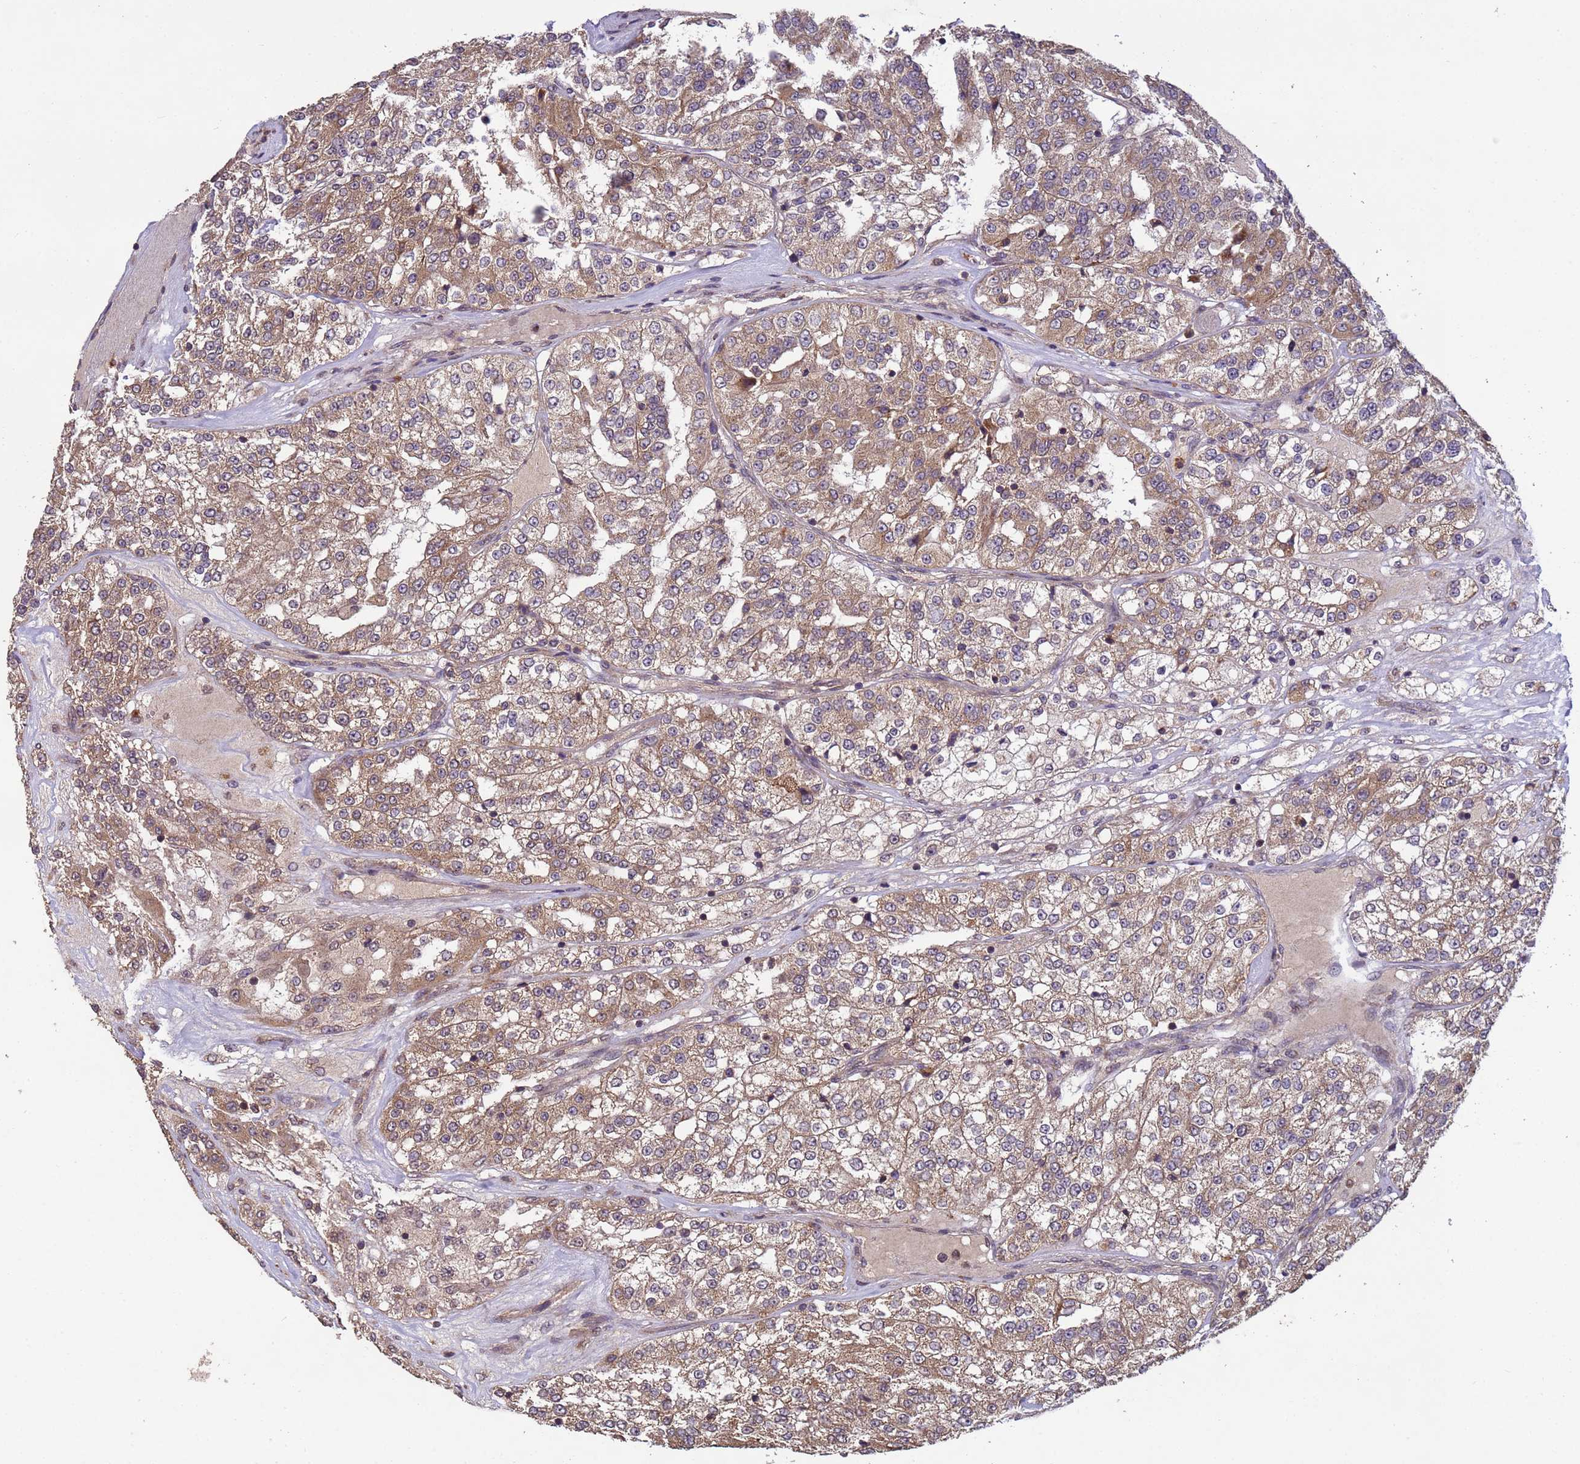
{"staining": {"intensity": "moderate", "quantity": ">75%", "location": "cytoplasmic/membranous"}, "tissue": "renal cancer", "cell_type": "Tumor cells", "image_type": "cancer", "snomed": [{"axis": "morphology", "description": "Adenocarcinoma, NOS"}, {"axis": "topography", "description": "Kidney"}], "caption": "Protein expression analysis of human renal adenocarcinoma reveals moderate cytoplasmic/membranous expression in about >75% of tumor cells.", "gene": "FASTKD1", "patient": {"sex": "female", "age": 63}}